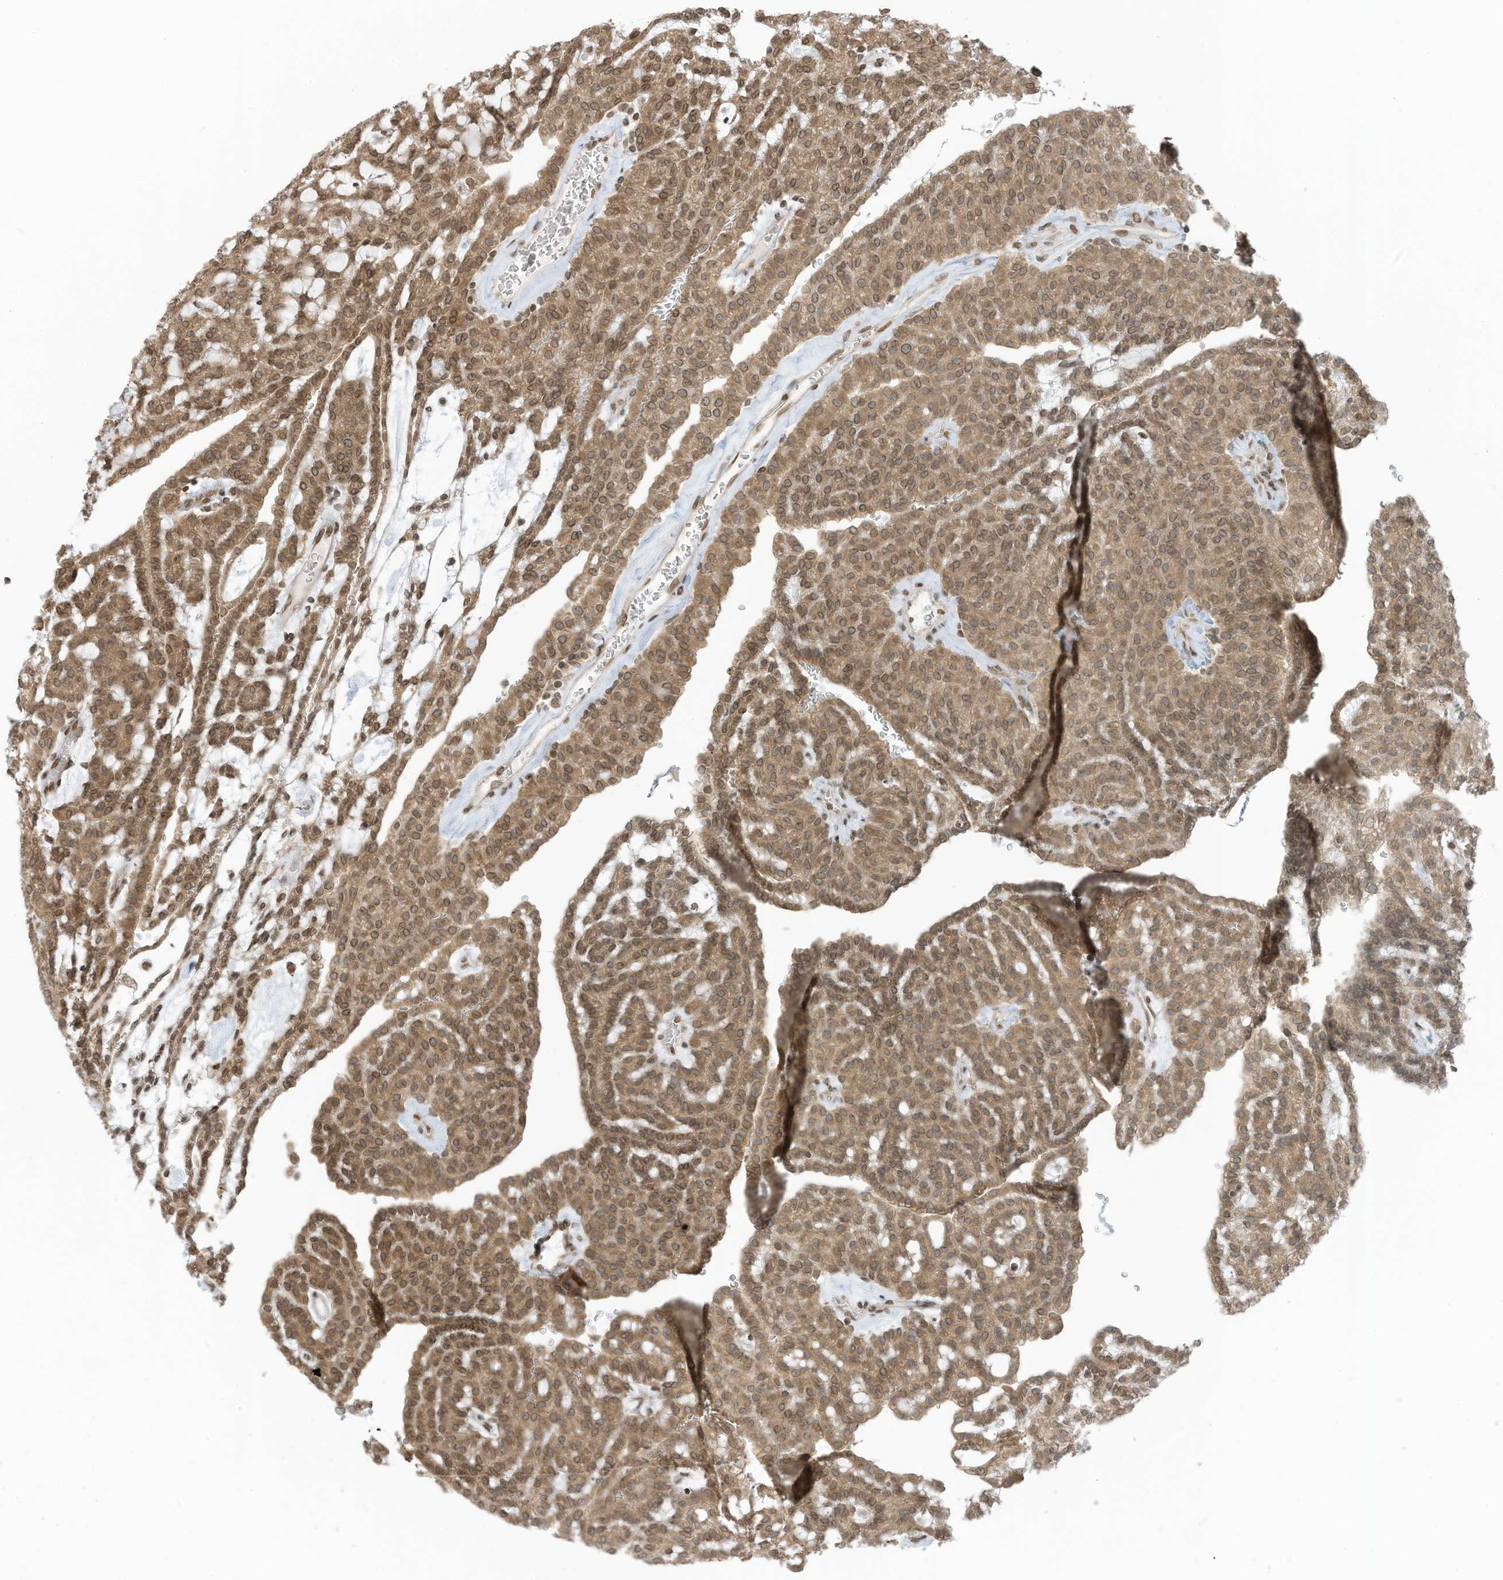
{"staining": {"intensity": "moderate", "quantity": ">75%", "location": "cytoplasmic/membranous,nuclear"}, "tissue": "renal cancer", "cell_type": "Tumor cells", "image_type": "cancer", "snomed": [{"axis": "morphology", "description": "Adenocarcinoma, NOS"}, {"axis": "topography", "description": "Kidney"}], "caption": "Tumor cells display moderate cytoplasmic/membranous and nuclear positivity in approximately >75% of cells in adenocarcinoma (renal).", "gene": "RABL3", "patient": {"sex": "male", "age": 63}}